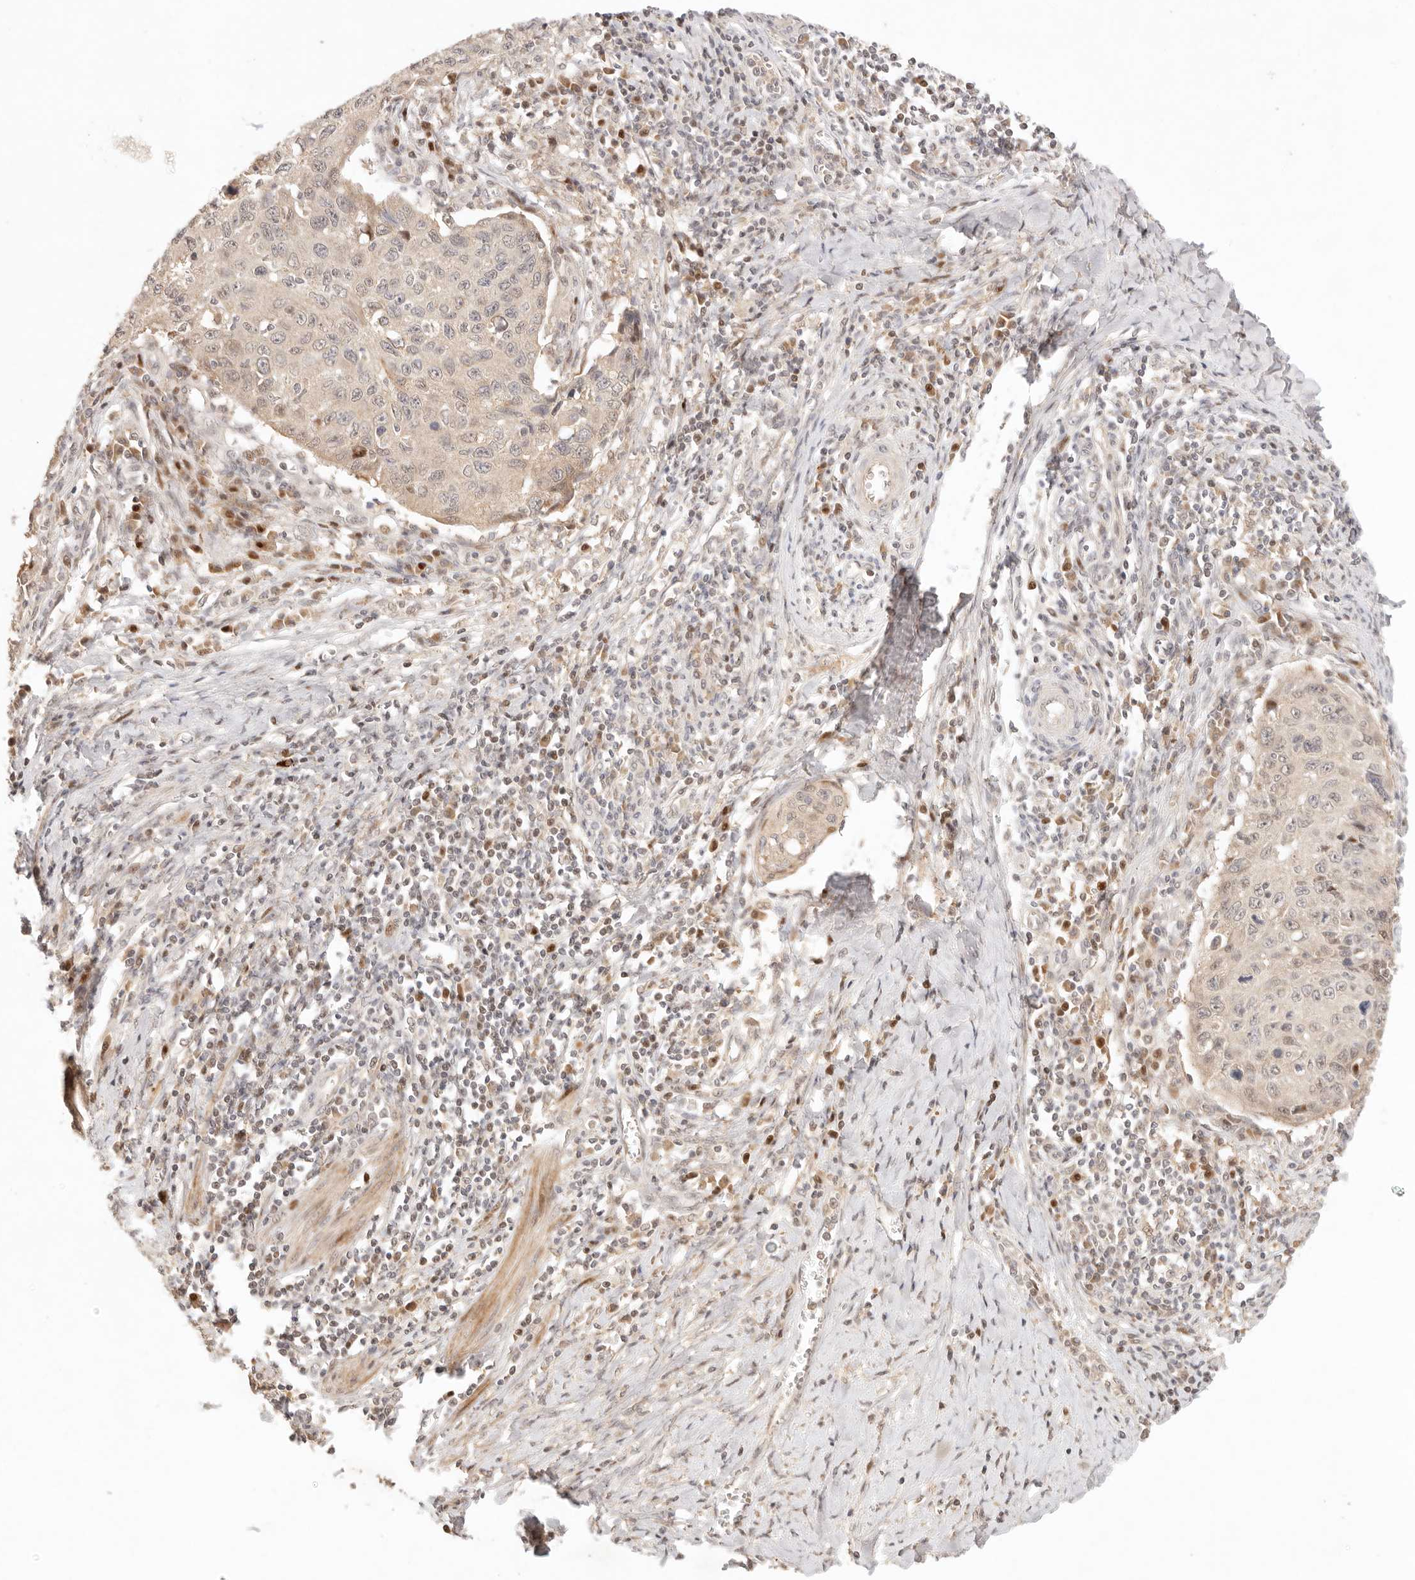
{"staining": {"intensity": "negative", "quantity": "none", "location": "none"}, "tissue": "cervical cancer", "cell_type": "Tumor cells", "image_type": "cancer", "snomed": [{"axis": "morphology", "description": "Squamous cell carcinoma, NOS"}, {"axis": "topography", "description": "Cervix"}], "caption": "Immunohistochemistry (IHC) photomicrograph of neoplastic tissue: human cervical squamous cell carcinoma stained with DAB (3,3'-diaminobenzidine) exhibits no significant protein positivity in tumor cells. (DAB (3,3'-diaminobenzidine) immunohistochemistry, high magnification).", "gene": "PHLDA3", "patient": {"sex": "female", "age": 53}}